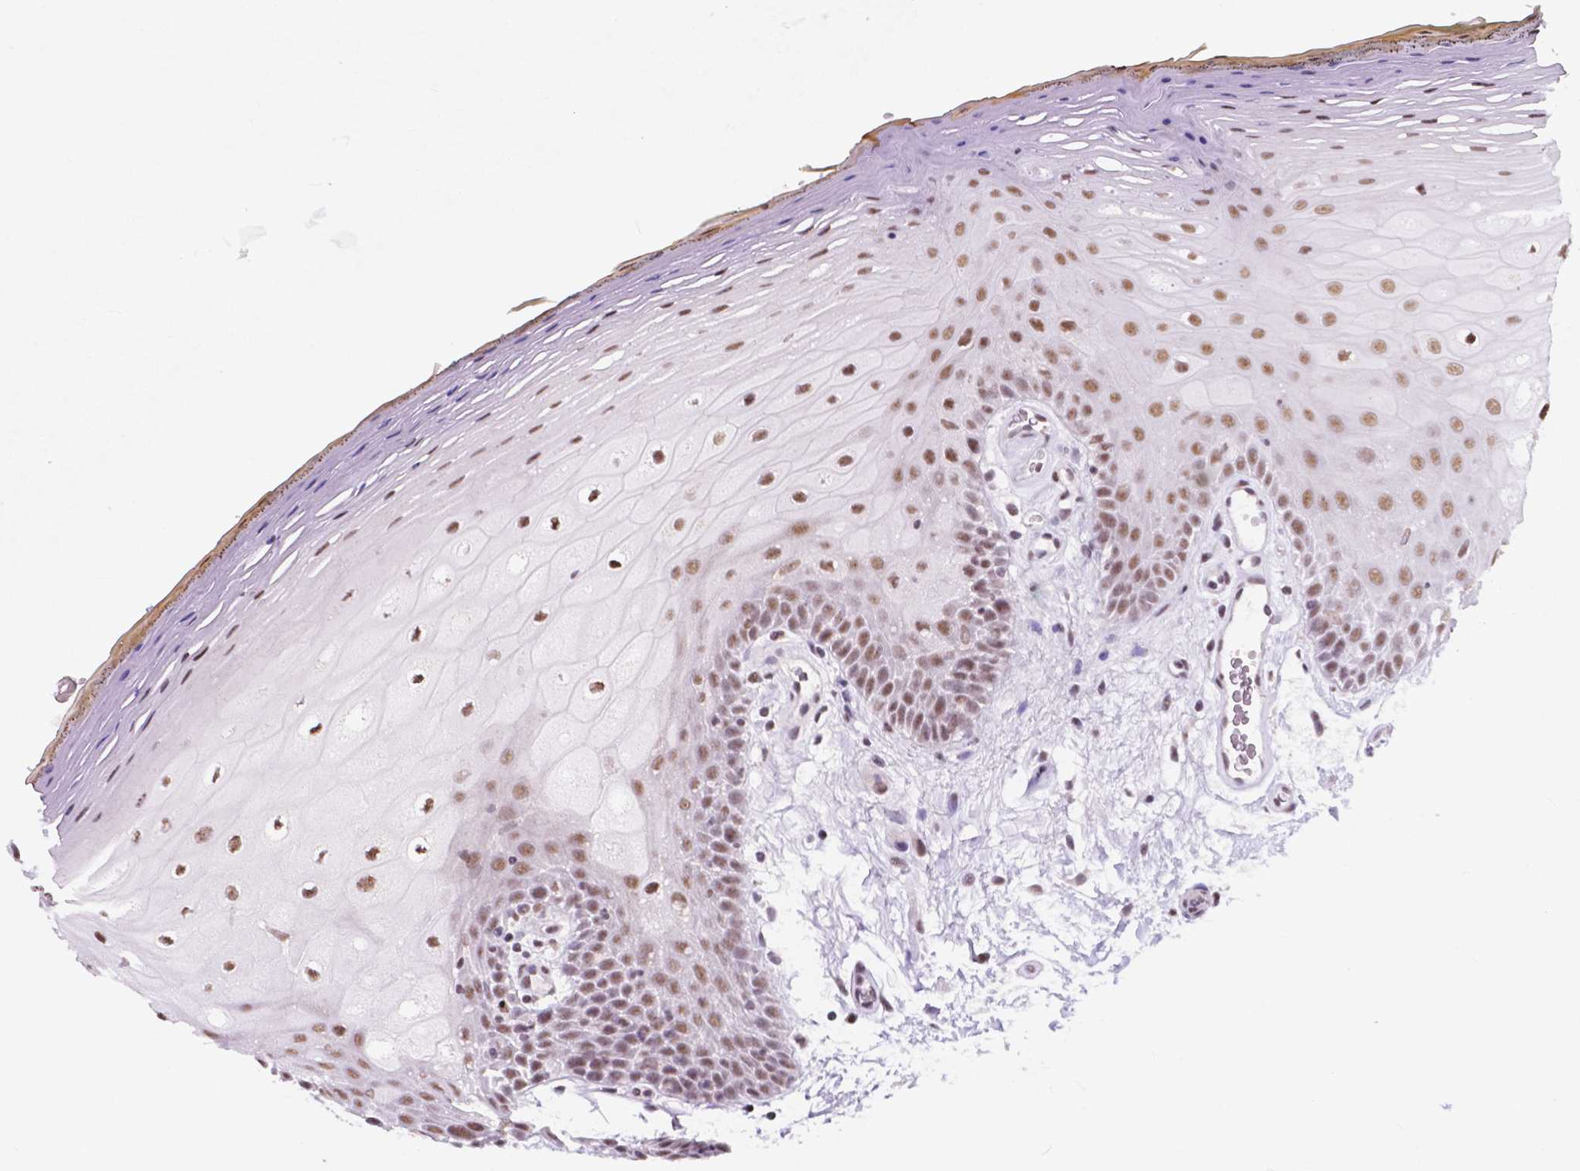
{"staining": {"intensity": "moderate", "quantity": ">75%", "location": "nuclear"}, "tissue": "oral mucosa", "cell_type": "Squamous epithelial cells", "image_type": "normal", "snomed": [{"axis": "morphology", "description": "Normal tissue, NOS"}, {"axis": "morphology", "description": "Squamous cell carcinoma, NOS"}, {"axis": "topography", "description": "Oral tissue"}, {"axis": "topography", "description": "Head-Neck"}], "caption": "IHC staining of benign oral mucosa, which exhibits medium levels of moderate nuclear positivity in approximately >75% of squamous epithelial cells indicating moderate nuclear protein positivity. The staining was performed using DAB (3,3'-diaminobenzidine) (brown) for protein detection and nuclei were counterstained in hematoxylin (blue).", "gene": "BCAS2", "patient": {"sex": "male", "age": 52}}